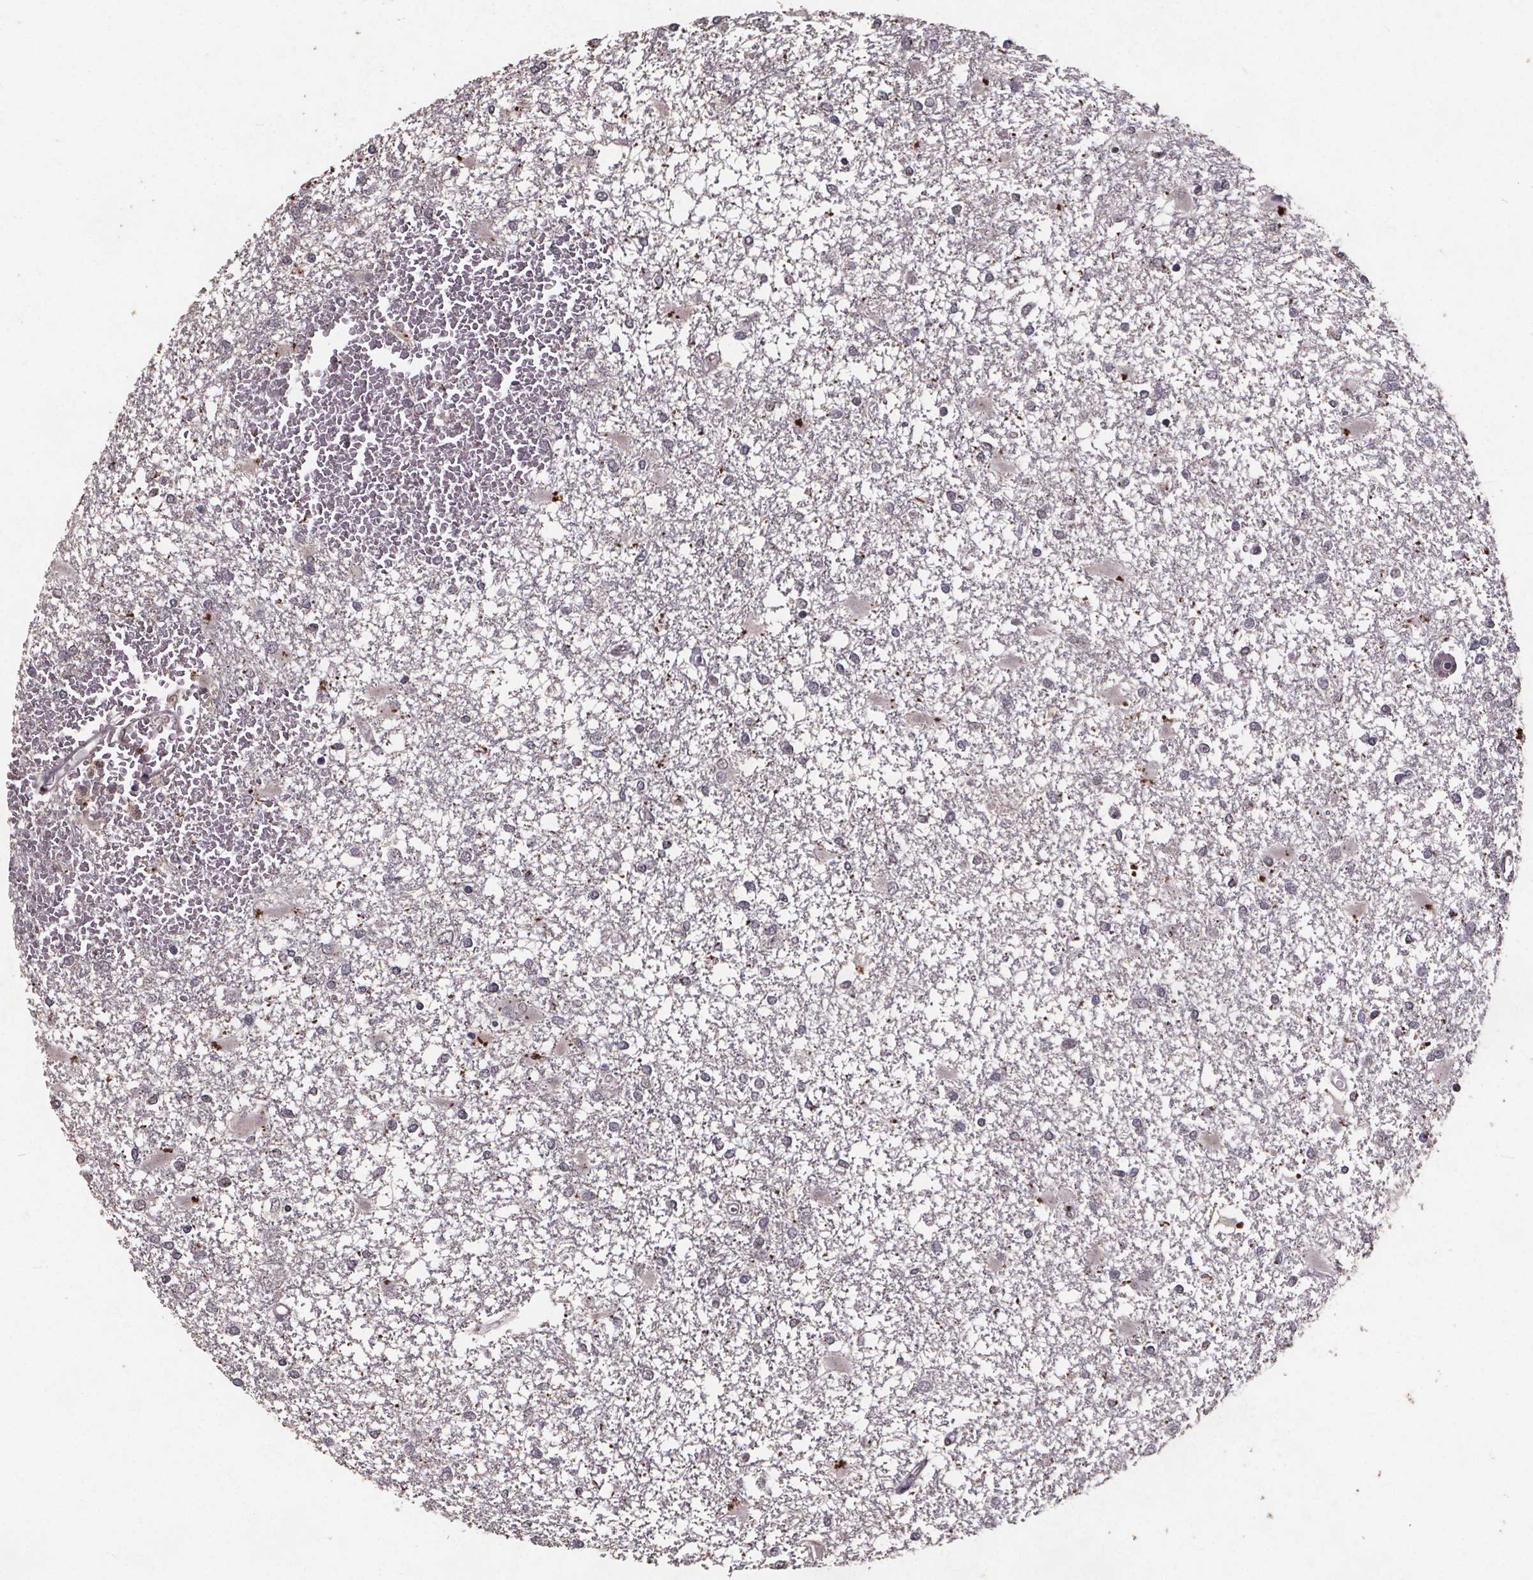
{"staining": {"intensity": "negative", "quantity": "none", "location": "none"}, "tissue": "glioma", "cell_type": "Tumor cells", "image_type": "cancer", "snomed": [{"axis": "morphology", "description": "Glioma, malignant, High grade"}, {"axis": "topography", "description": "Cerebral cortex"}], "caption": "Immunohistochemical staining of human glioma exhibits no significant staining in tumor cells. The staining is performed using DAB (3,3'-diaminobenzidine) brown chromogen with nuclei counter-stained in using hematoxylin.", "gene": "GPX3", "patient": {"sex": "male", "age": 79}}